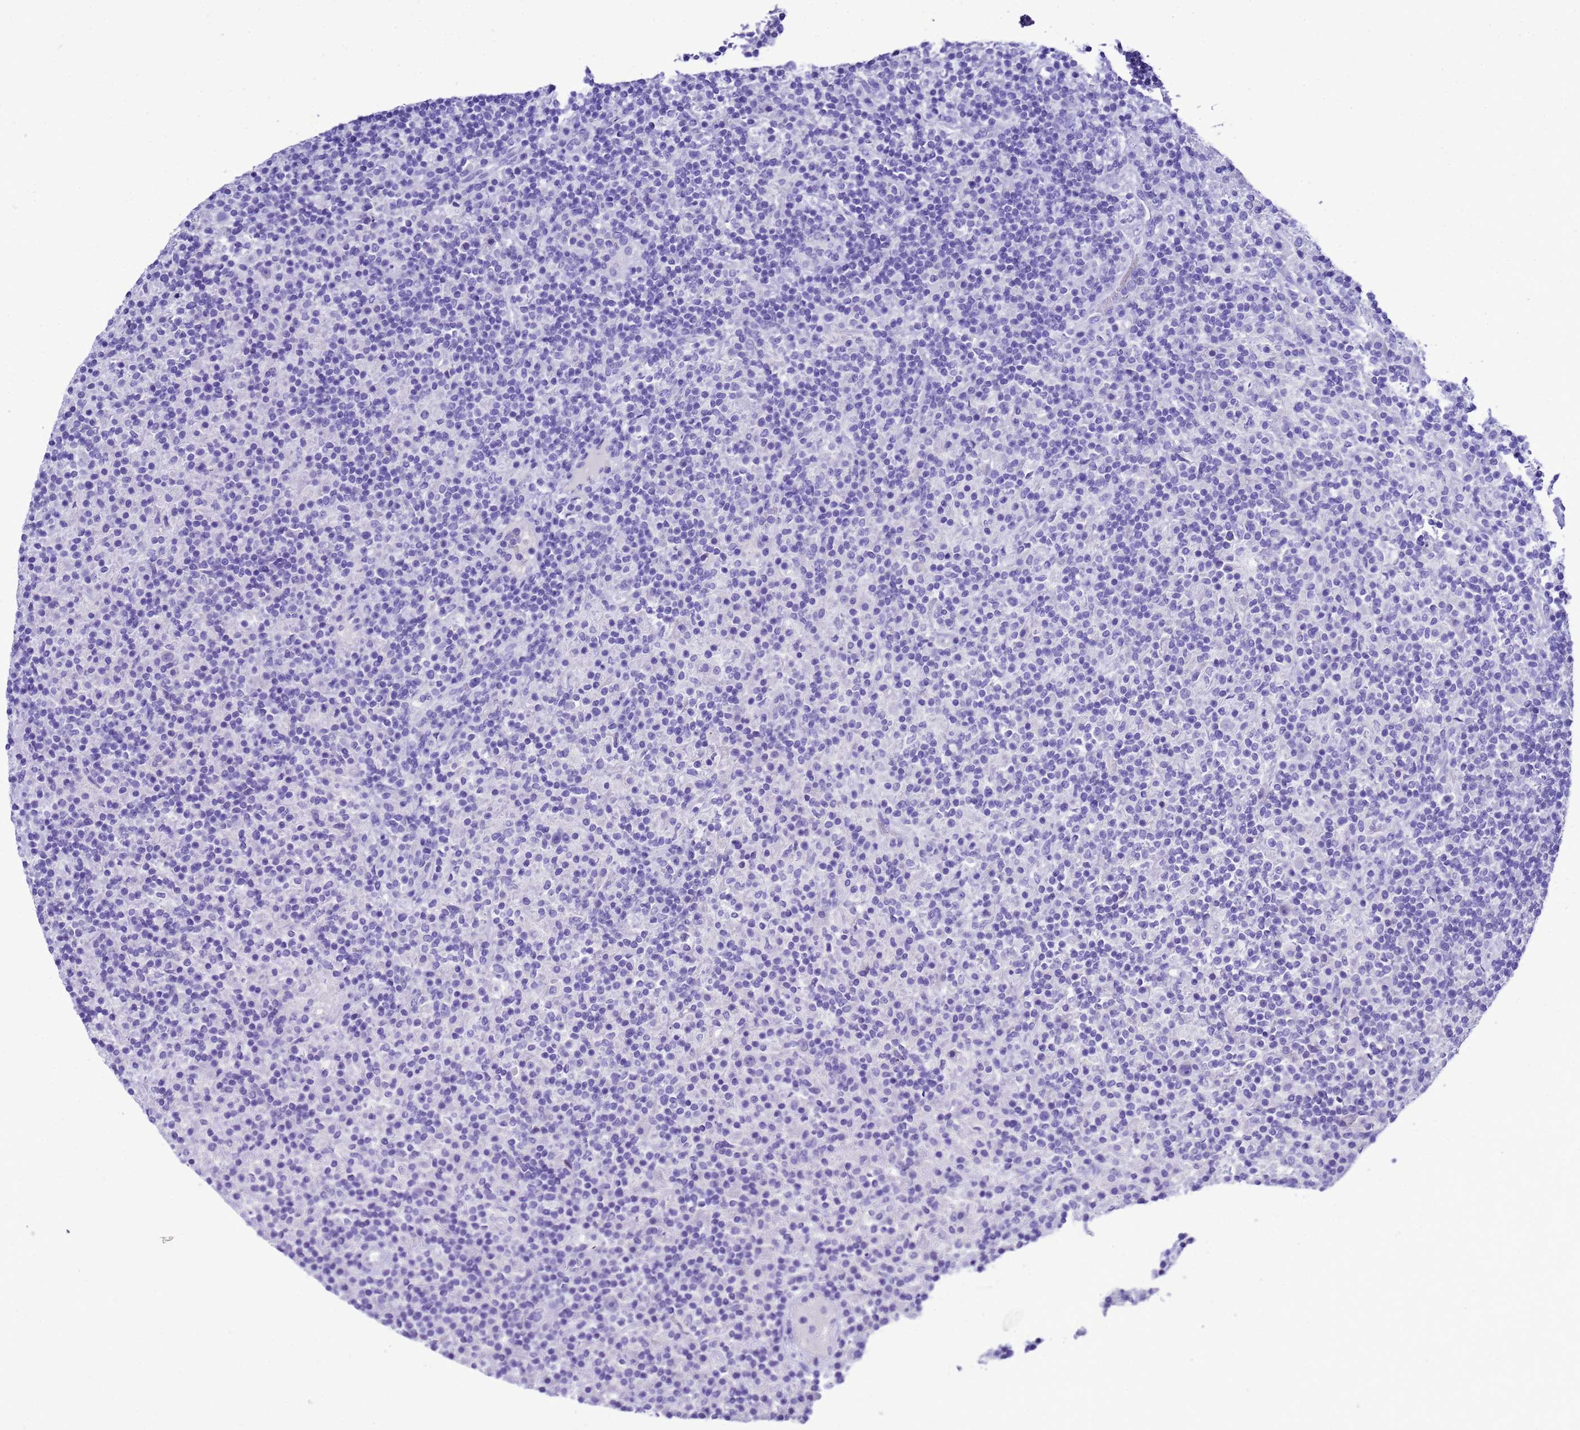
{"staining": {"intensity": "negative", "quantity": "none", "location": "none"}, "tissue": "lymphoma", "cell_type": "Tumor cells", "image_type": "cancer", "snomed": [{"axis": "morphology", "description": "Hodgkin's disease, NOS"}, {"axis": "topography", "description": "Lymph node"}], "caption": "This is an IHC micrograph of lymphoma. There is no expression in tumor cells.", "gene": "BEST2", "patient": {"sex": "male", "age": 70}}